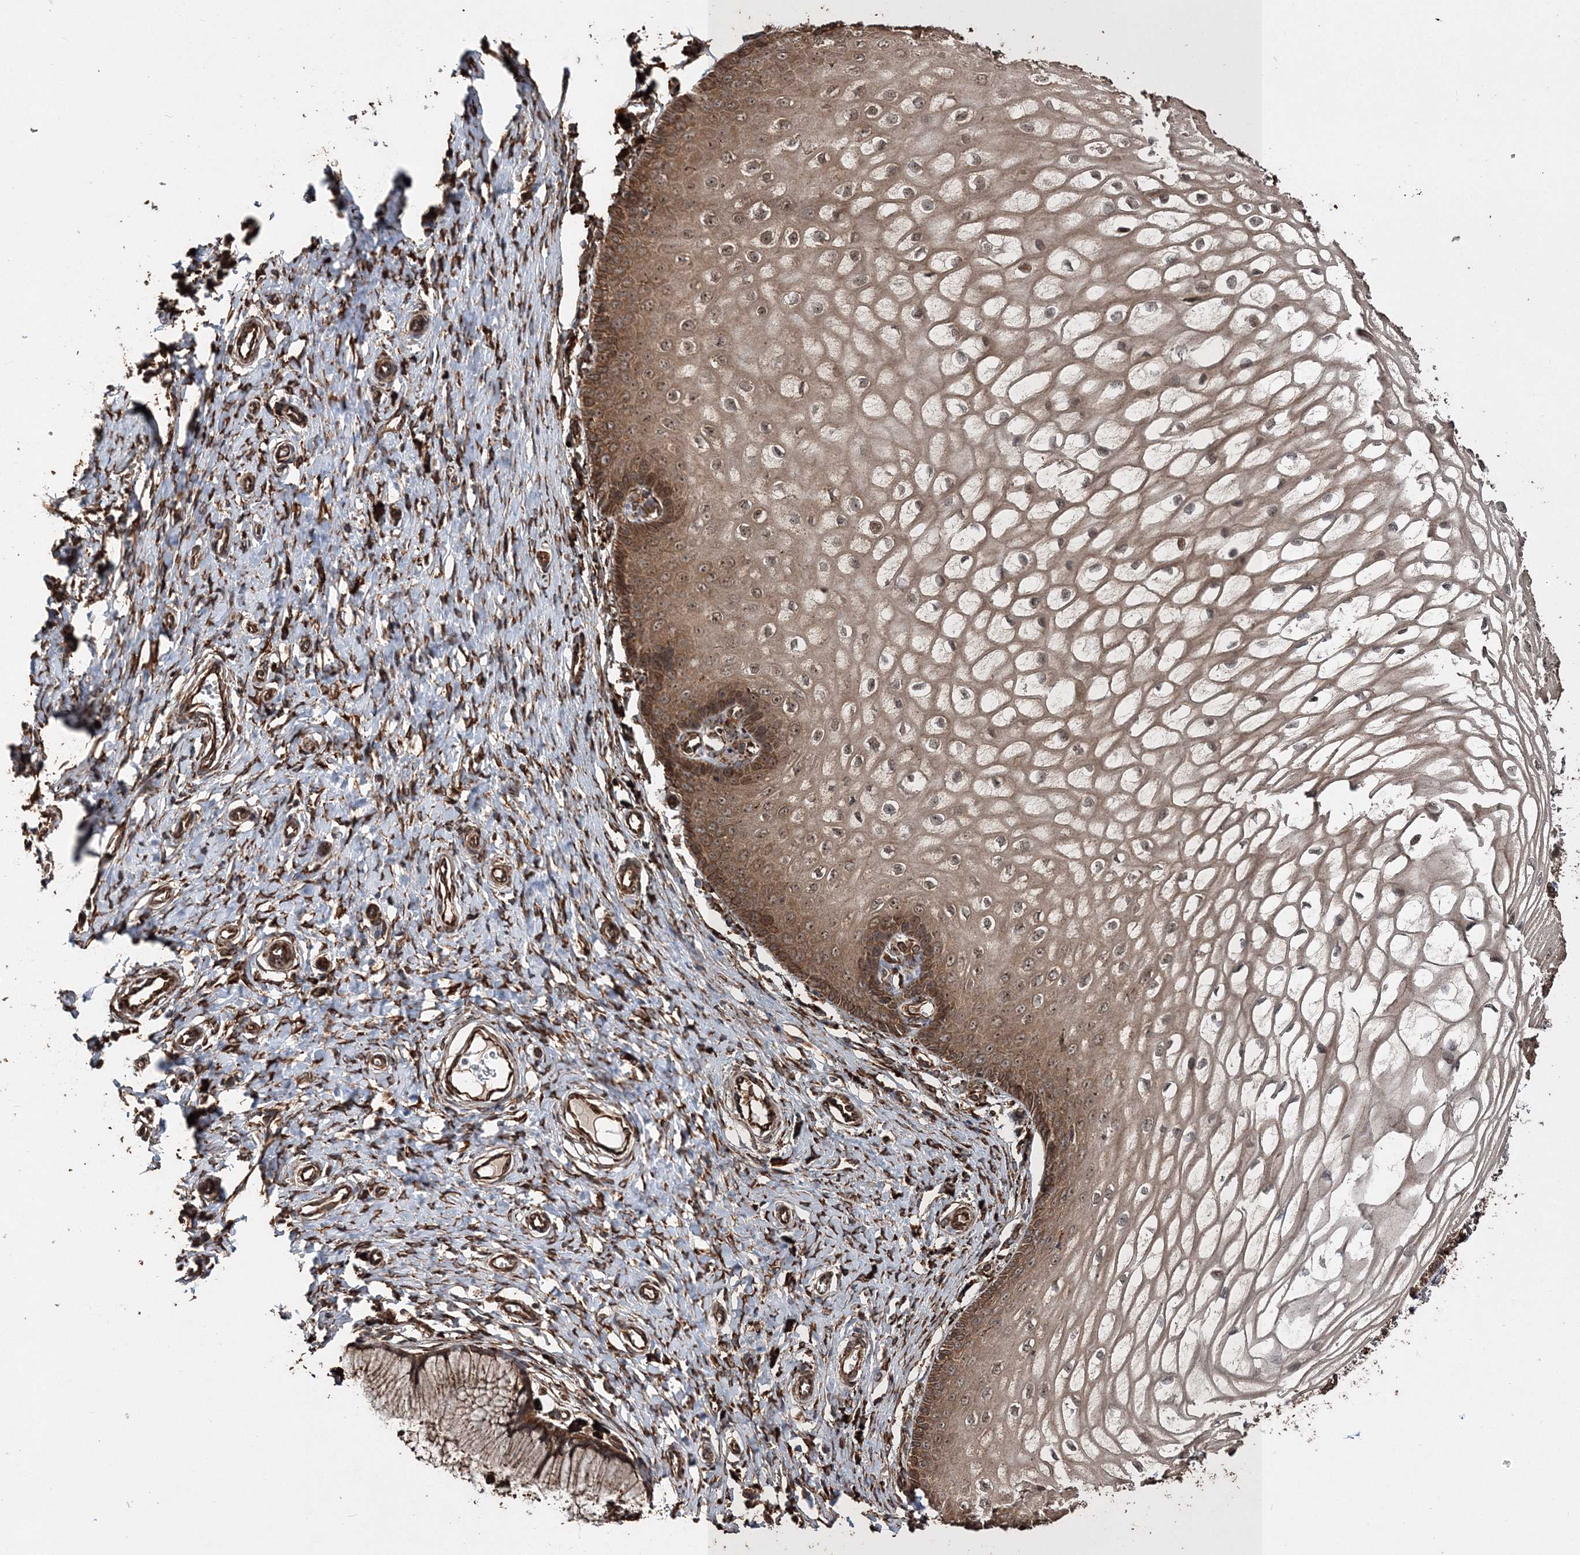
{"staining": {"intensity": "strong", "quantity": ">75%", "location": "cytoplasmic/membranous"}, "tissue": "cervix", "cell_type": "Glandular cells", "image_type": "normal", "snomed": [{"axis": "morphology", "description": "Normal tissue, NOS"}, {"axis": "topography", "description": "Cervix"}], "caption": "Brown immunohistochemical staining in benign human cervix exhibits strong cytoplasmic/membranous expression in about >75% of glandular cells.", "gene": "SCRN3", "patient": {"sex": "female", "age": 55}}